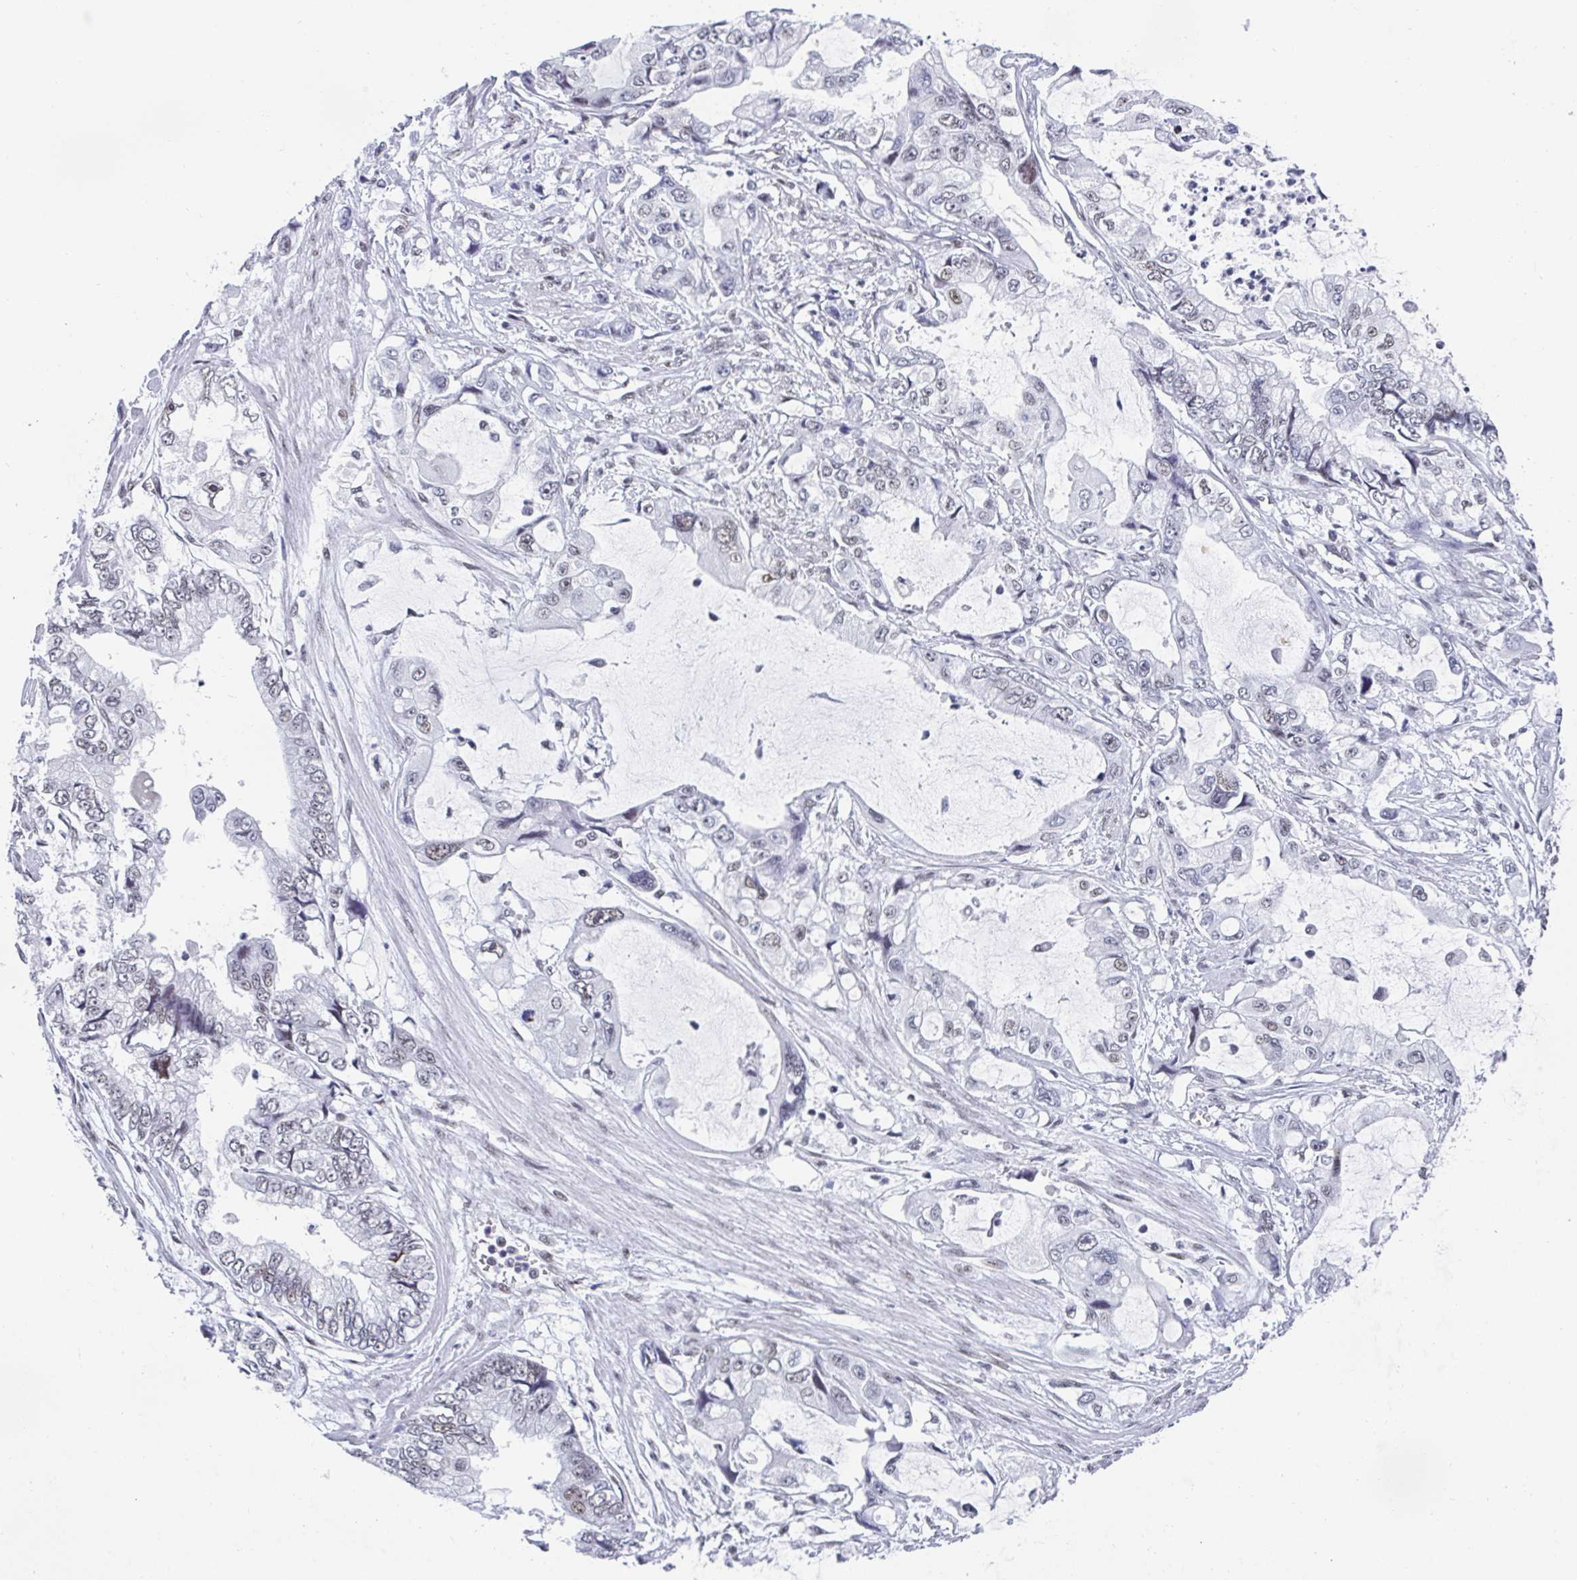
{"staining": {"intensity": "moderate", "quantity": "<25%", "location": "nuclear"}, "tissue": "stomach cancer", "cell_type": "Tumor cells", "image_type": "cancer", "snomed": [{"axis": "morphology", "description": "Adenocarcinoma, NOS"}, {"axis": "topography", "description": "Pancreas"}, {"axis": "topography", "description": "Stomach, upper"}, {"axis": "topography", "description": "Stomach"}], "caption": "Approximately <25% of tumor cells in human stomach cancer (adenocarcinoma) demonstrate moderate nuclear protein staining as visualized by brown immunohistochemical staining.", "gene": "SLC7A10", "patient": {"sex": "male", "age": 77}}